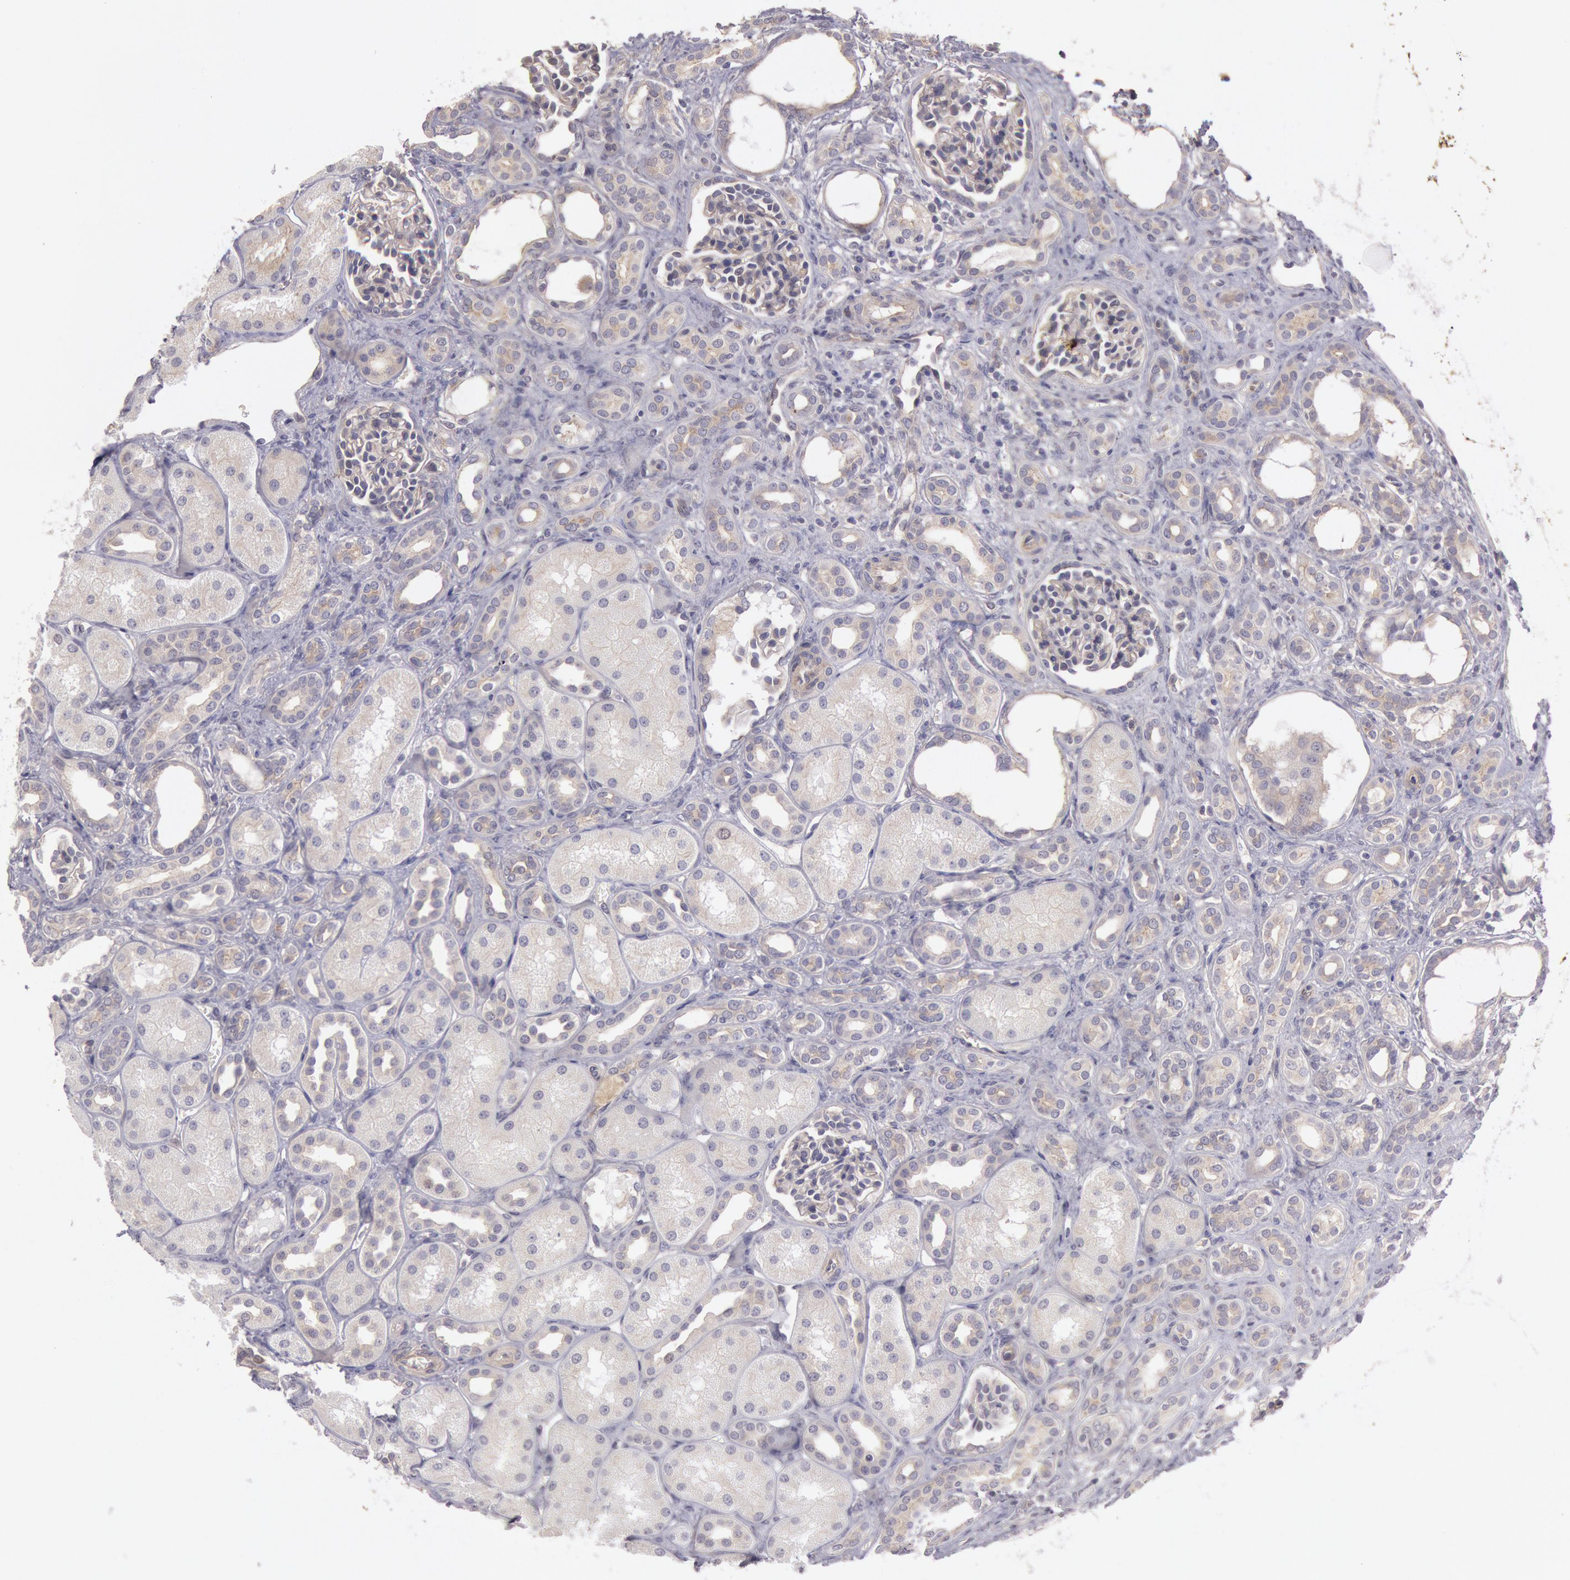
{"staining": {"intensity": "negative", "quantity": "none", "location": "none"}, "tissue": "kidney", "cell_type": "Cells in glomeruli", "image_type": "normal", "snomed": [{"axis": "morphology", "description": "Normal tissue, NOS"}, {"axis": "topography", "description": "Kidney"}], "caption": "Cells in glomeruli show no significant positivity in unremarkable kidney. (Immunohistochemistry (ihc), brightfield microscopy, high magnification).", "gene": "AMOTL1", "patient": {"sex": "male", "age": 7}}